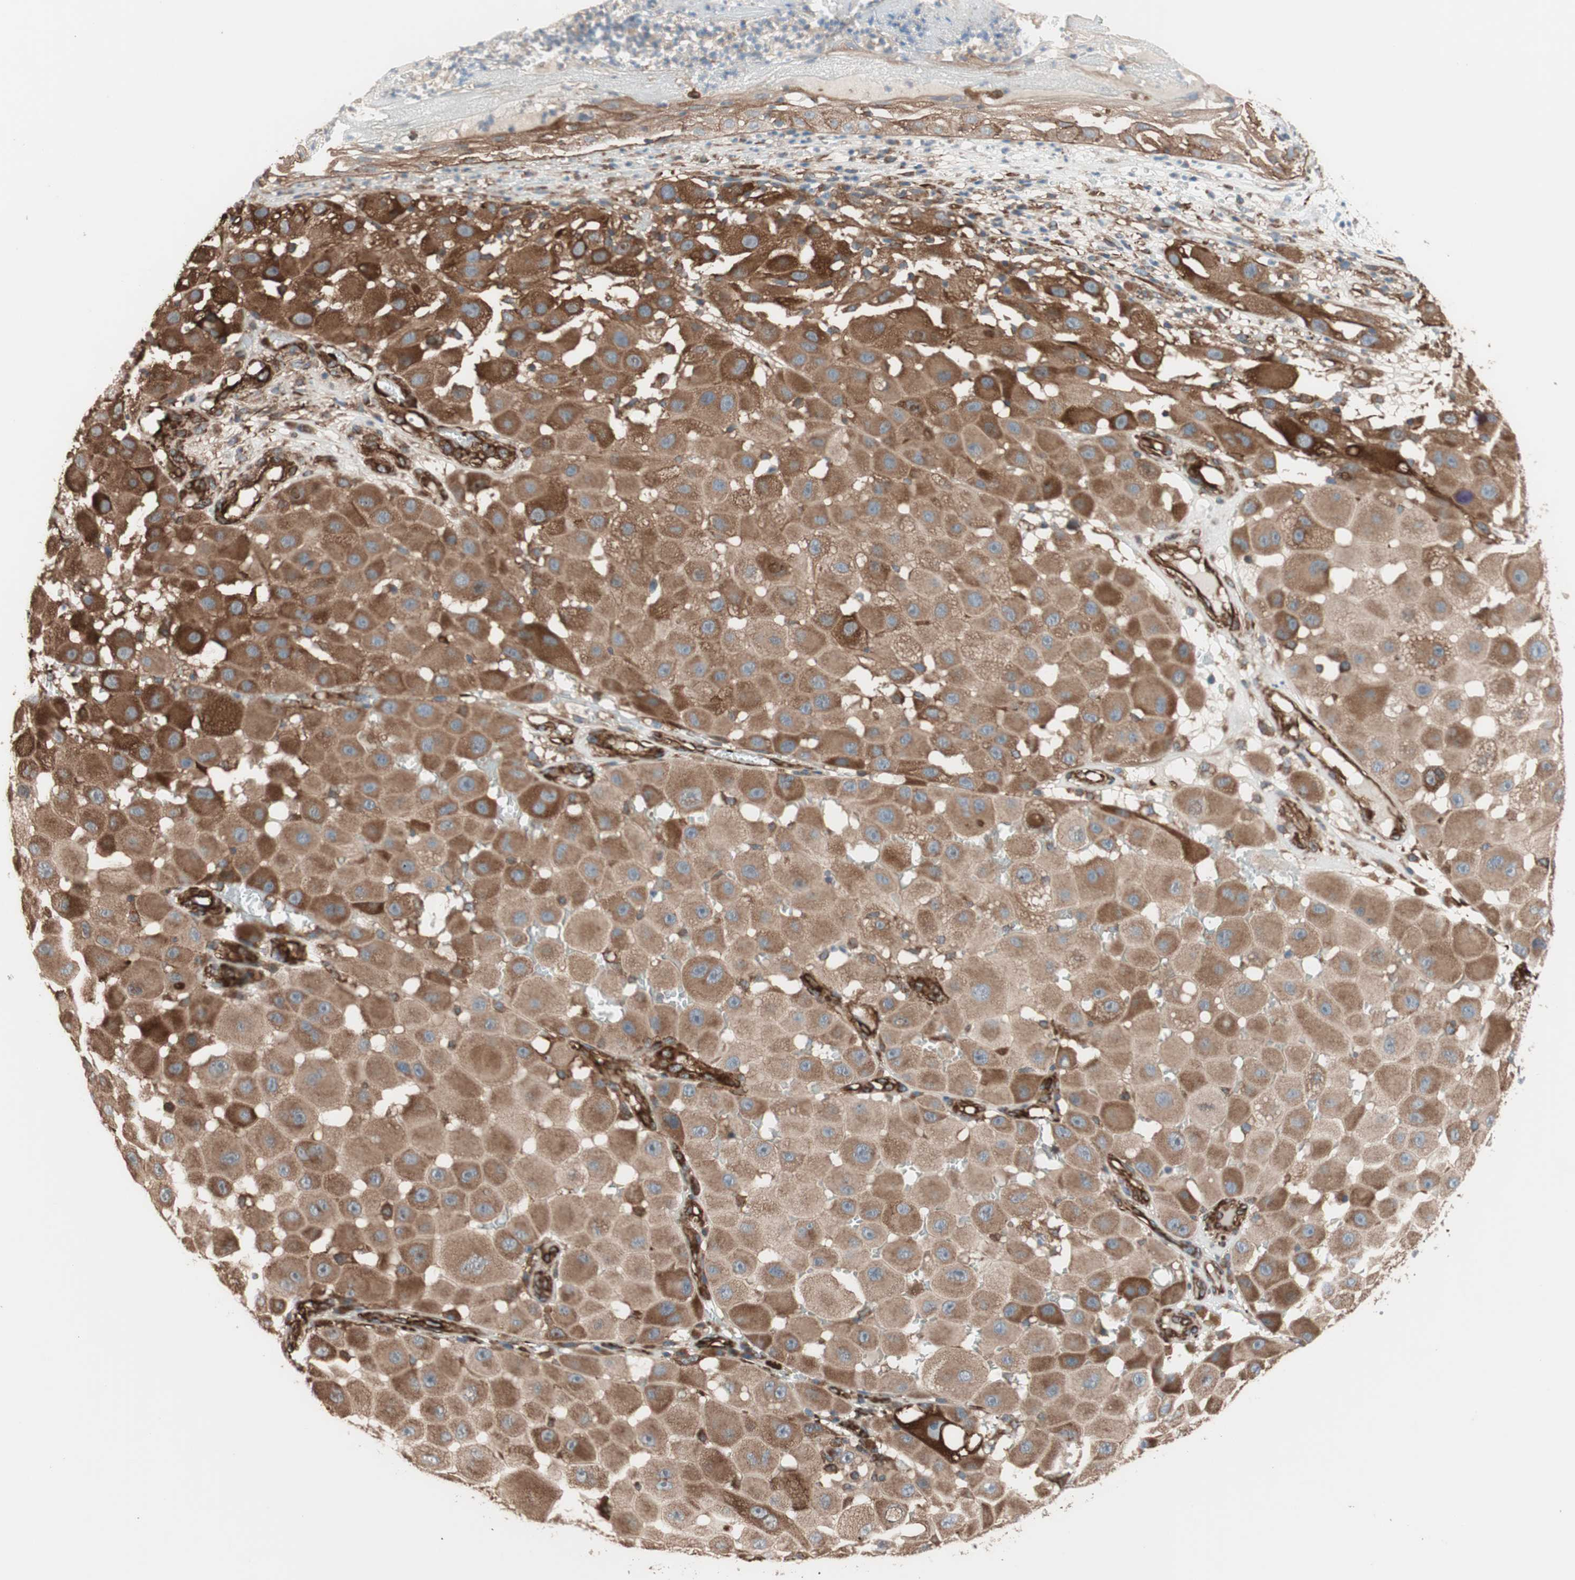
{"staining": {"intensity": "strong", "quantity": ">75%", "location": "cytoplasmic/membranous"}, "tissue": "melanoma", "cell_type": "Tumor cells", "image_type": "cancer", "snomed": [{"axis": "morphology", "description": "Malignant melanoma, NOS"}, {"axis": "topography", "description": "Skin"}], "caption": "Malignant melanoma stained with a protein marker demonstrates strong staining in tumor cells.", "gene": "GPSM2", "patient": {"sex": "female", "age": 81}}